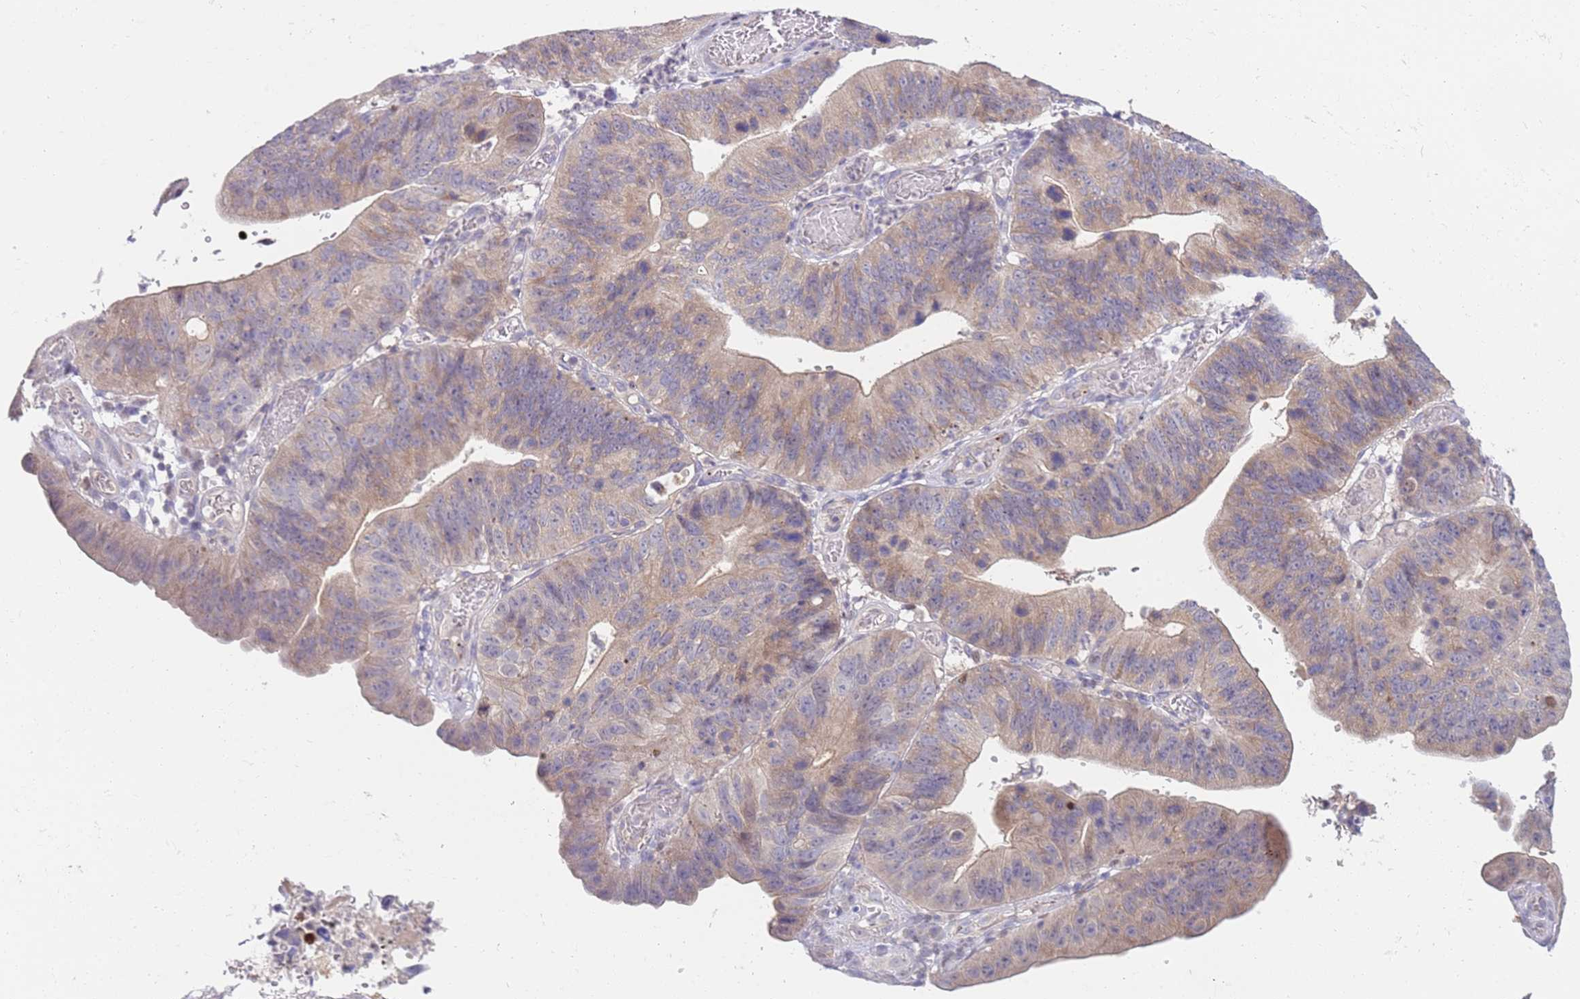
{"staining": {"intensity": "weak", "quantity": ">75%", "location": "cytoplasmic/membranous"}, "tissue": "stomach cancer", "cell_type": "Tumor cells", "image_type": "cancer", "snomed": [{"axis": "morphology", "description": "Adenocarcinoma, NOS"}, {"axis": "topography", "description": "Stomach"}], "caption": "Tumor cells exhibit weak cytoplasmic/membranous staining in approximately >75% of cells in stomach cancer (adenocarcinoma). Using DAB (brown) and hematoxylin (blue) stains, captured at high magnification using brightfield microscopy.", "gene": "STK25", "patient": {"sex": "male", "age": 59}}